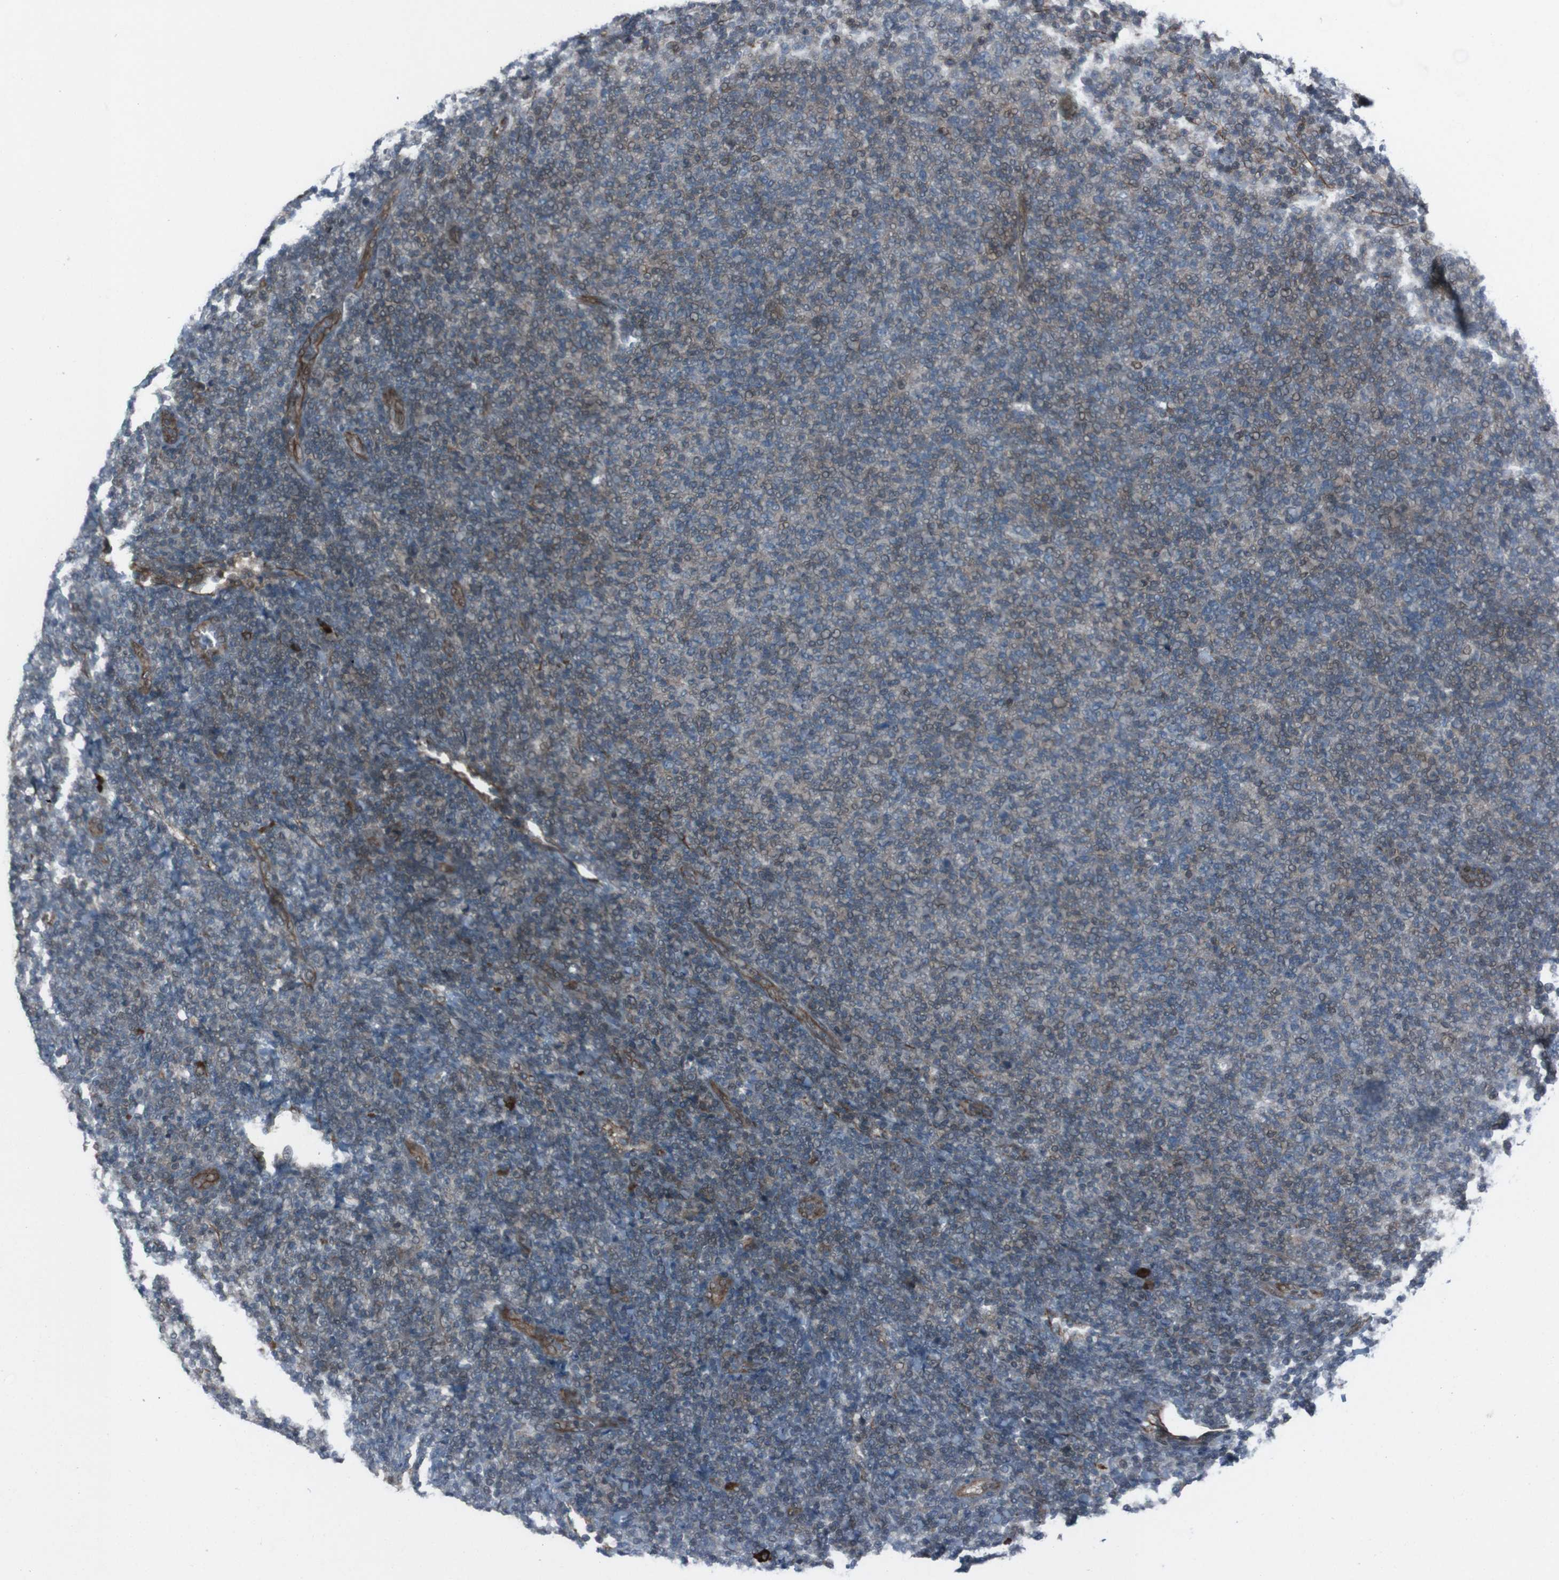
{"staining": {"intensity": "weak", "quantity": "<25%", "location": "cytoplasmic/membranous"}, "tissue": "lymphoma", "cell_type": "Tumor cells", "image_type": "cancer", "snomed": [{"axis": "morphology", "description": "Malignant lymphoma, non-Hodgkin's type, Low grade"}, {"axis": "topography", "description": "Lymph node"}], "caption": "High magnification brightfield microscopy of low-grade malignant lymphoma, non-Hodgkin's type stained with DAB (3,3'-diaminobenzidine) (brown) and counterstained with hematoxylin (blue): tumor cells show no significant positivity. The staining is performed using DAB brown chromogen with nuclei counter-stained in using hematoxylin.", "gene": "SS18L1", "patient": {"sex": "male", "age": 66}}